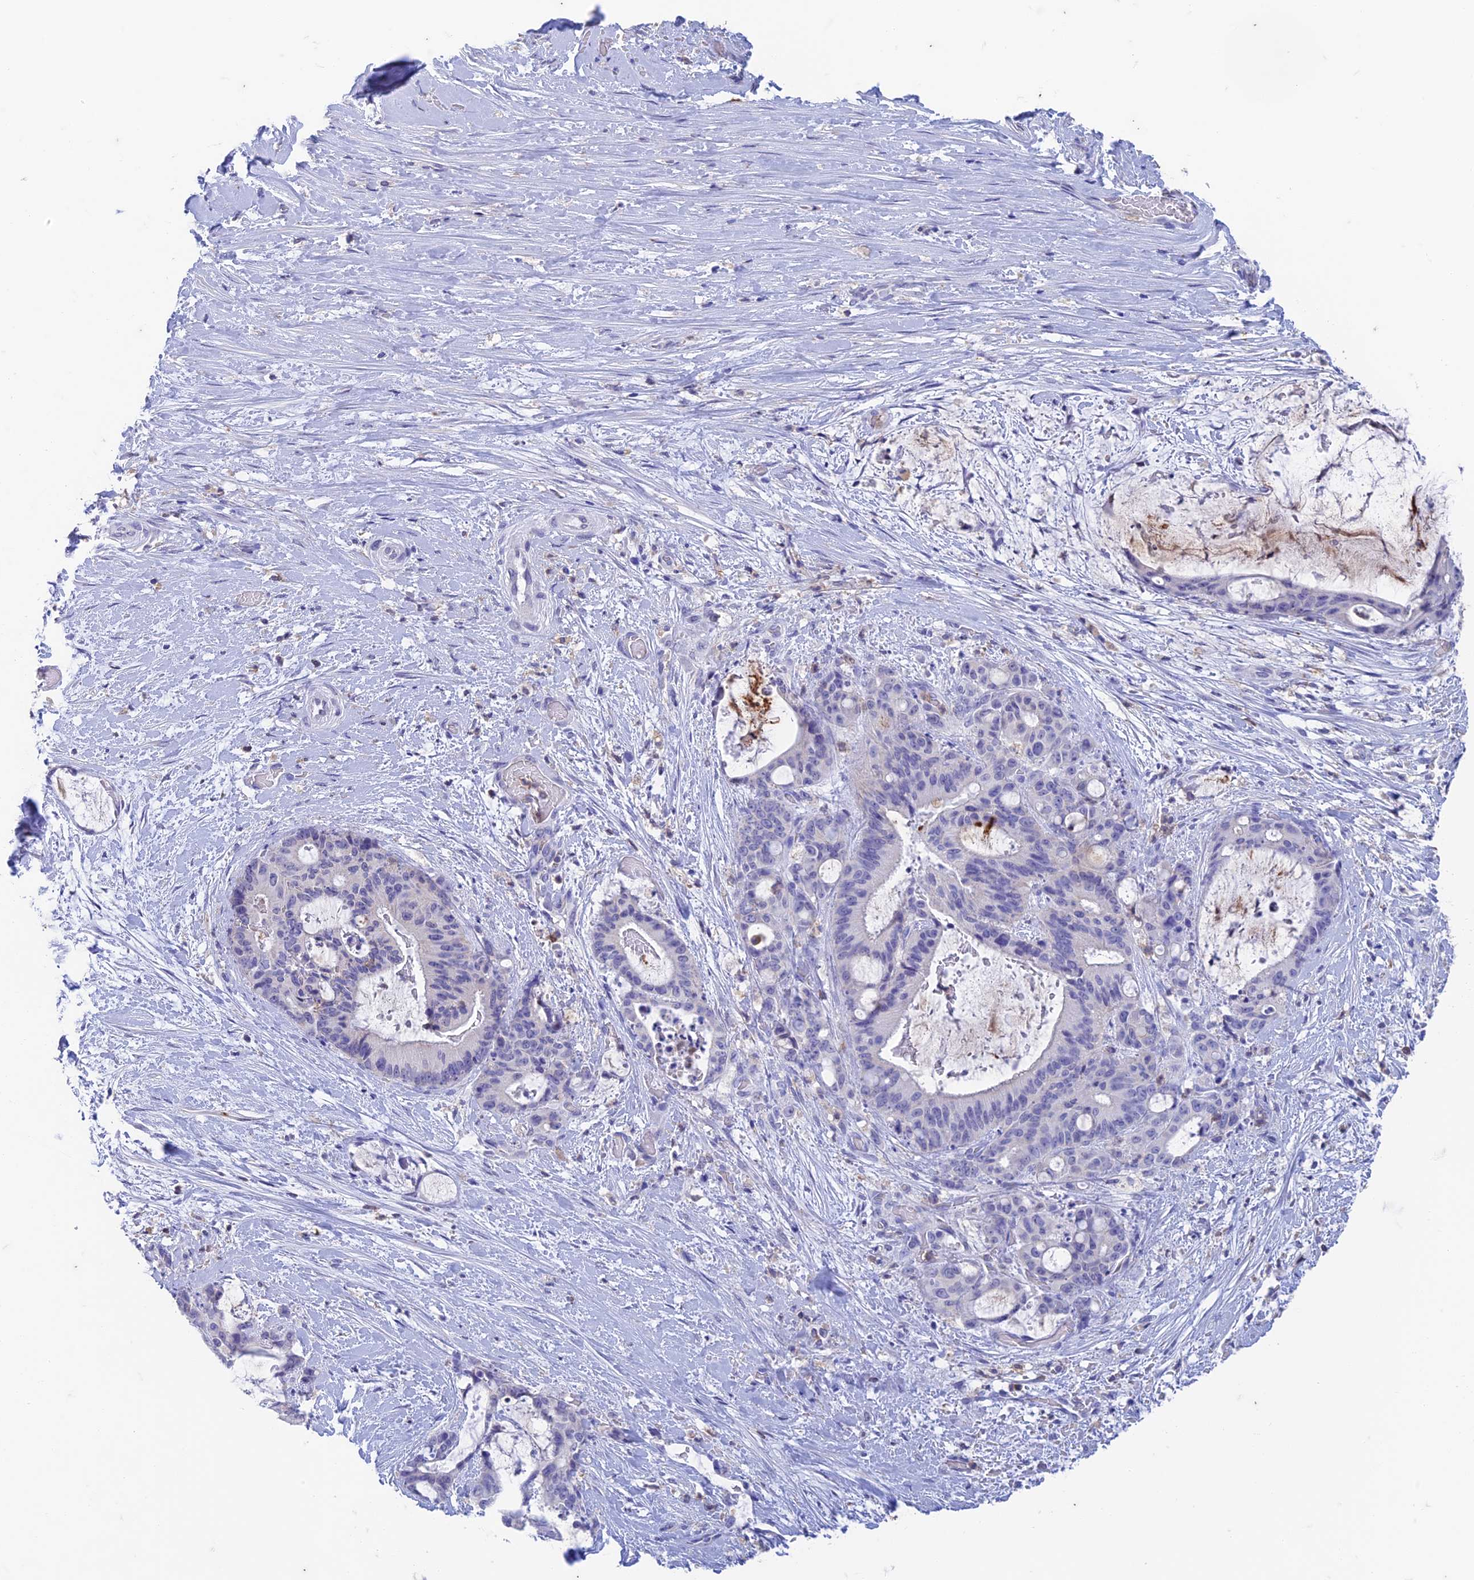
{"staining": {"intensity": "negative", "quantity": "none", "location": "none"}, "tissue": "liver cancer", "cell_type": "Tumor cells", "image_type": "cancer", "snomed": [{"axis": "morphology", "description": "Normal tissue, NOS"}, {"axis": "morphology", "description": "Cholangiocarcinoma"}, {"axis": "topography", "description": "Liver"}, {"axis": "topography", "description": "Peripheral nerve tissue"}], "caption": "DAB immunohistochemical staining of human cholangiocarcinoma (liver) displays no significant positivity in tumor cells.", "gene": "FGF7", "patient": {"sex": "female", "age": 73}}